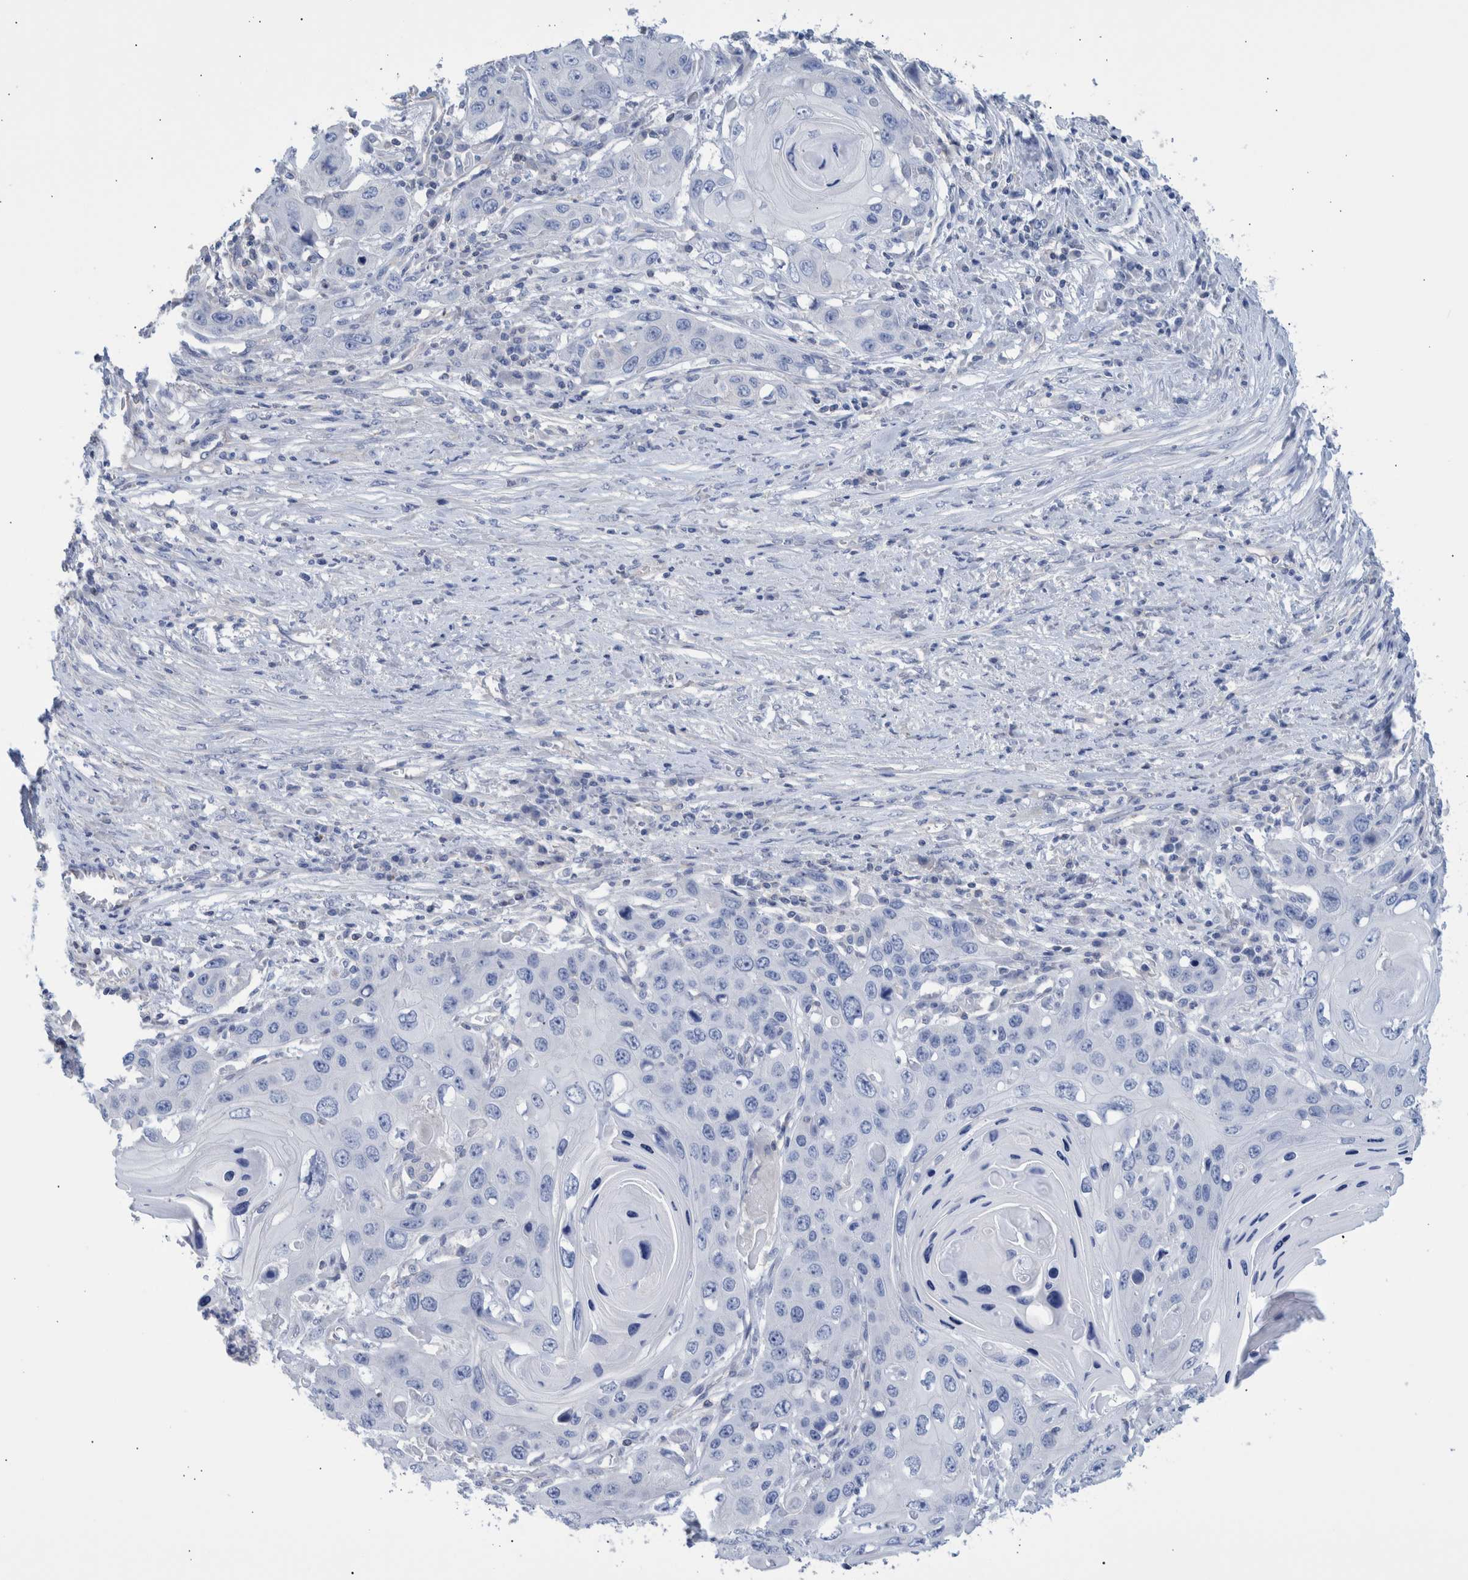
{"staining": {"intensity": "negative", "quantity": "none", "location": "none"}, "tissue": "skin cancer", "cell_type": "Tumor cells", "image_type": "cancer", "snomed": [{"axis": "morphology", "description": "Squamous cell carcinoma, NOS"}, {"axis": "topography", "description": "Skin"}], "caption": "There is no significant staining in tumor cells of skin squamous cell carcinoma.", "gene": "PPP3CC", "patient": {"sex": "male", "age": 55}}